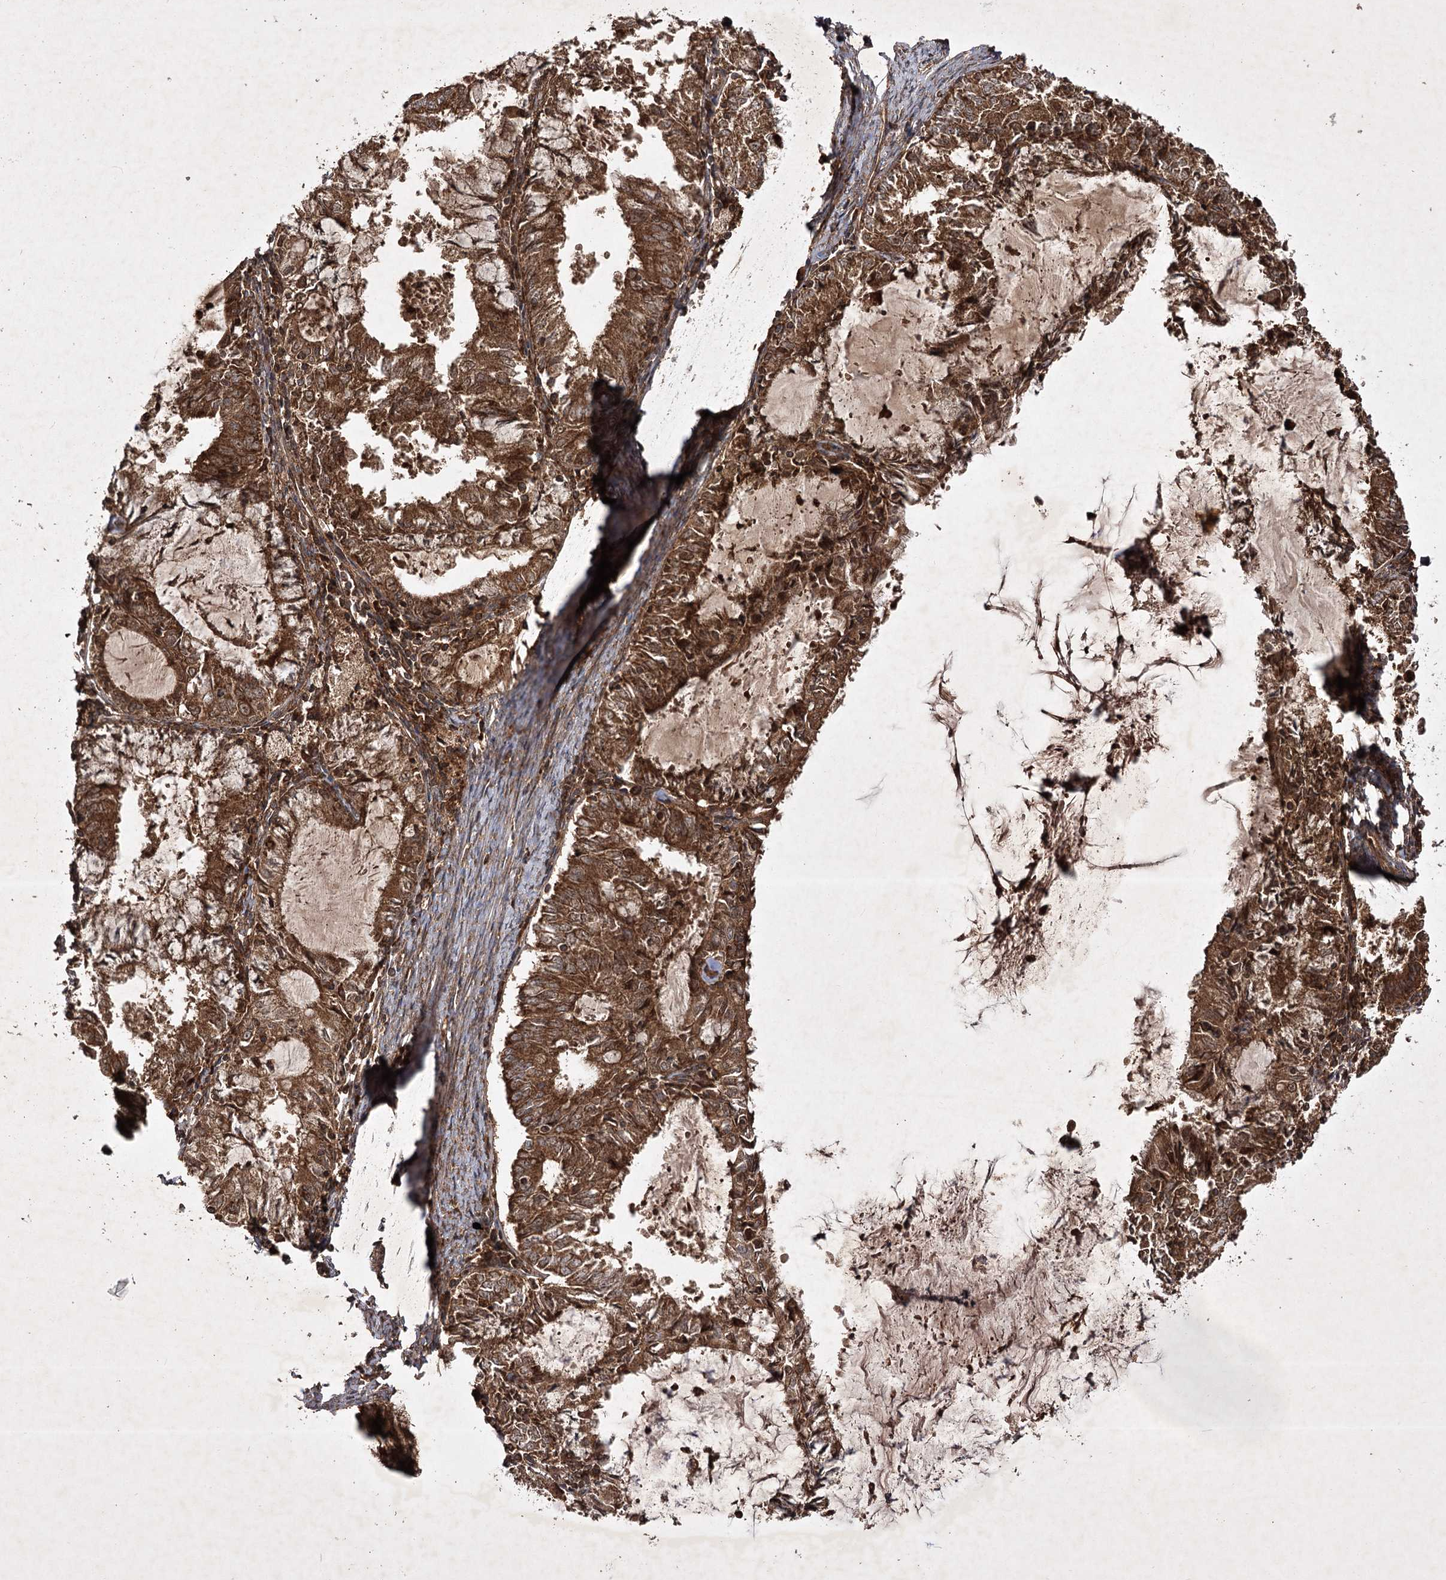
{"staining": {"intensity": "strong", "quantity": ">75%", "location": "cytoplasmic/membranous"}, "tissue": "endometrial cancer", "cell_type": "Tumor cells", "image_type": "cancer", "snomed": [{"axis": "morphology", "description": "Adenocarcinoma, NOS"}, {"axis": "topography", "description": "Endometrium"}], "caption": "Endometrial cancer (adenocarcinoma) stained with a brown dye exhibits strong cytoplasmic/membranous positive expression in approximately >75% of tumor cells.", "gene": "DNAJC13", "patient": {"sex": "female", "age": 57}}